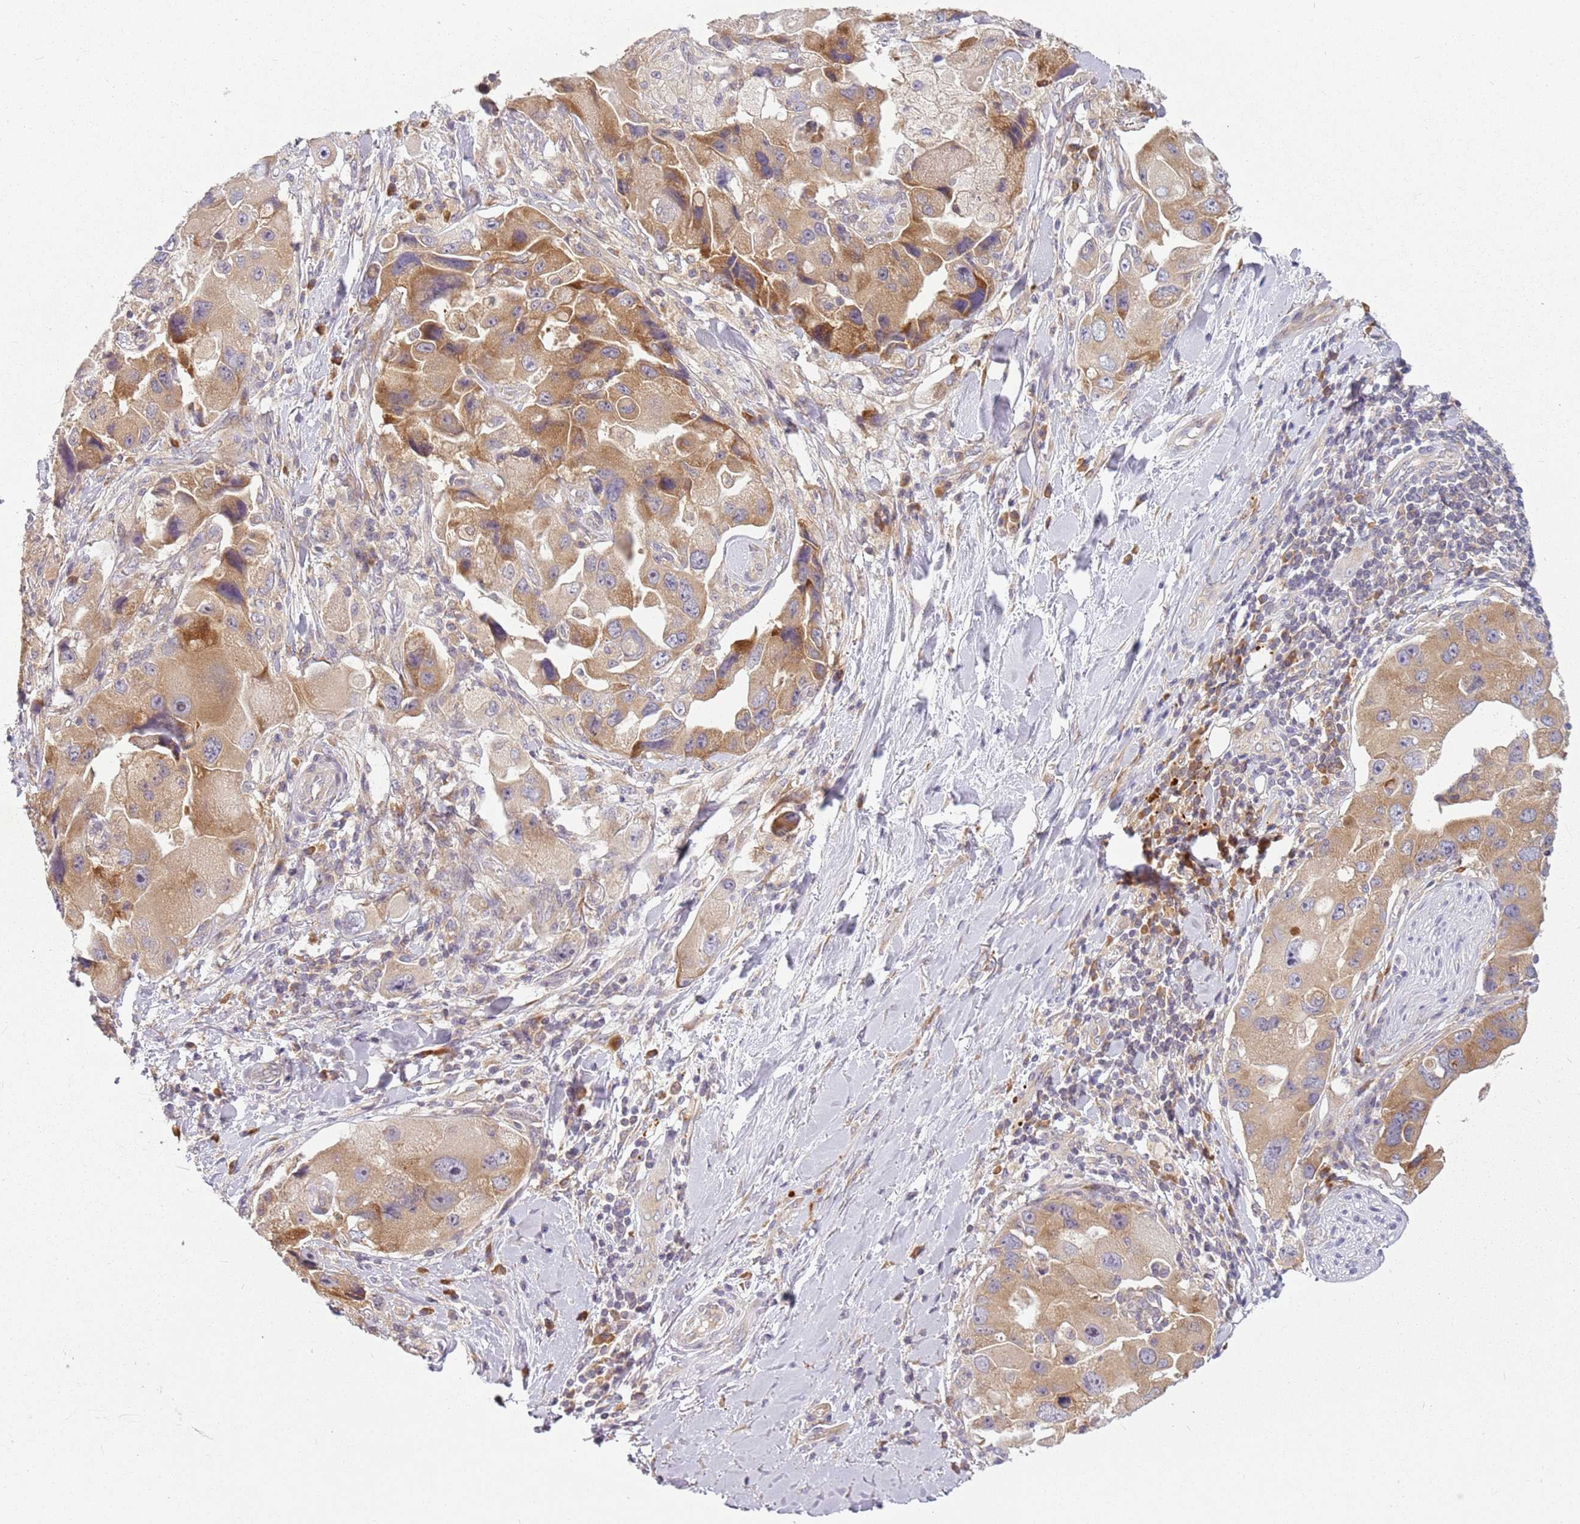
{"staining": {"intensity": "moderate", "quantity": "25%-75%", "location": "cytoplasmic/membranous"}, "tissue": "lung cancer", "cell_type": "Tumor cells", "image_type": "cancer", "snomed": [{"axis": "morphology", "description": "Adenocarcinoma, NOS"}, {"axis": "topography", "description": "Lung"}], "caption": "An image showing moderate cytoplasmic/membranous staining in about 25%-75% of tumor cells in lung cancer, as visualized by brown immunohistochemical staining.", "gene": "RPS28", "patient": {"sex": "female", "age": 54}}